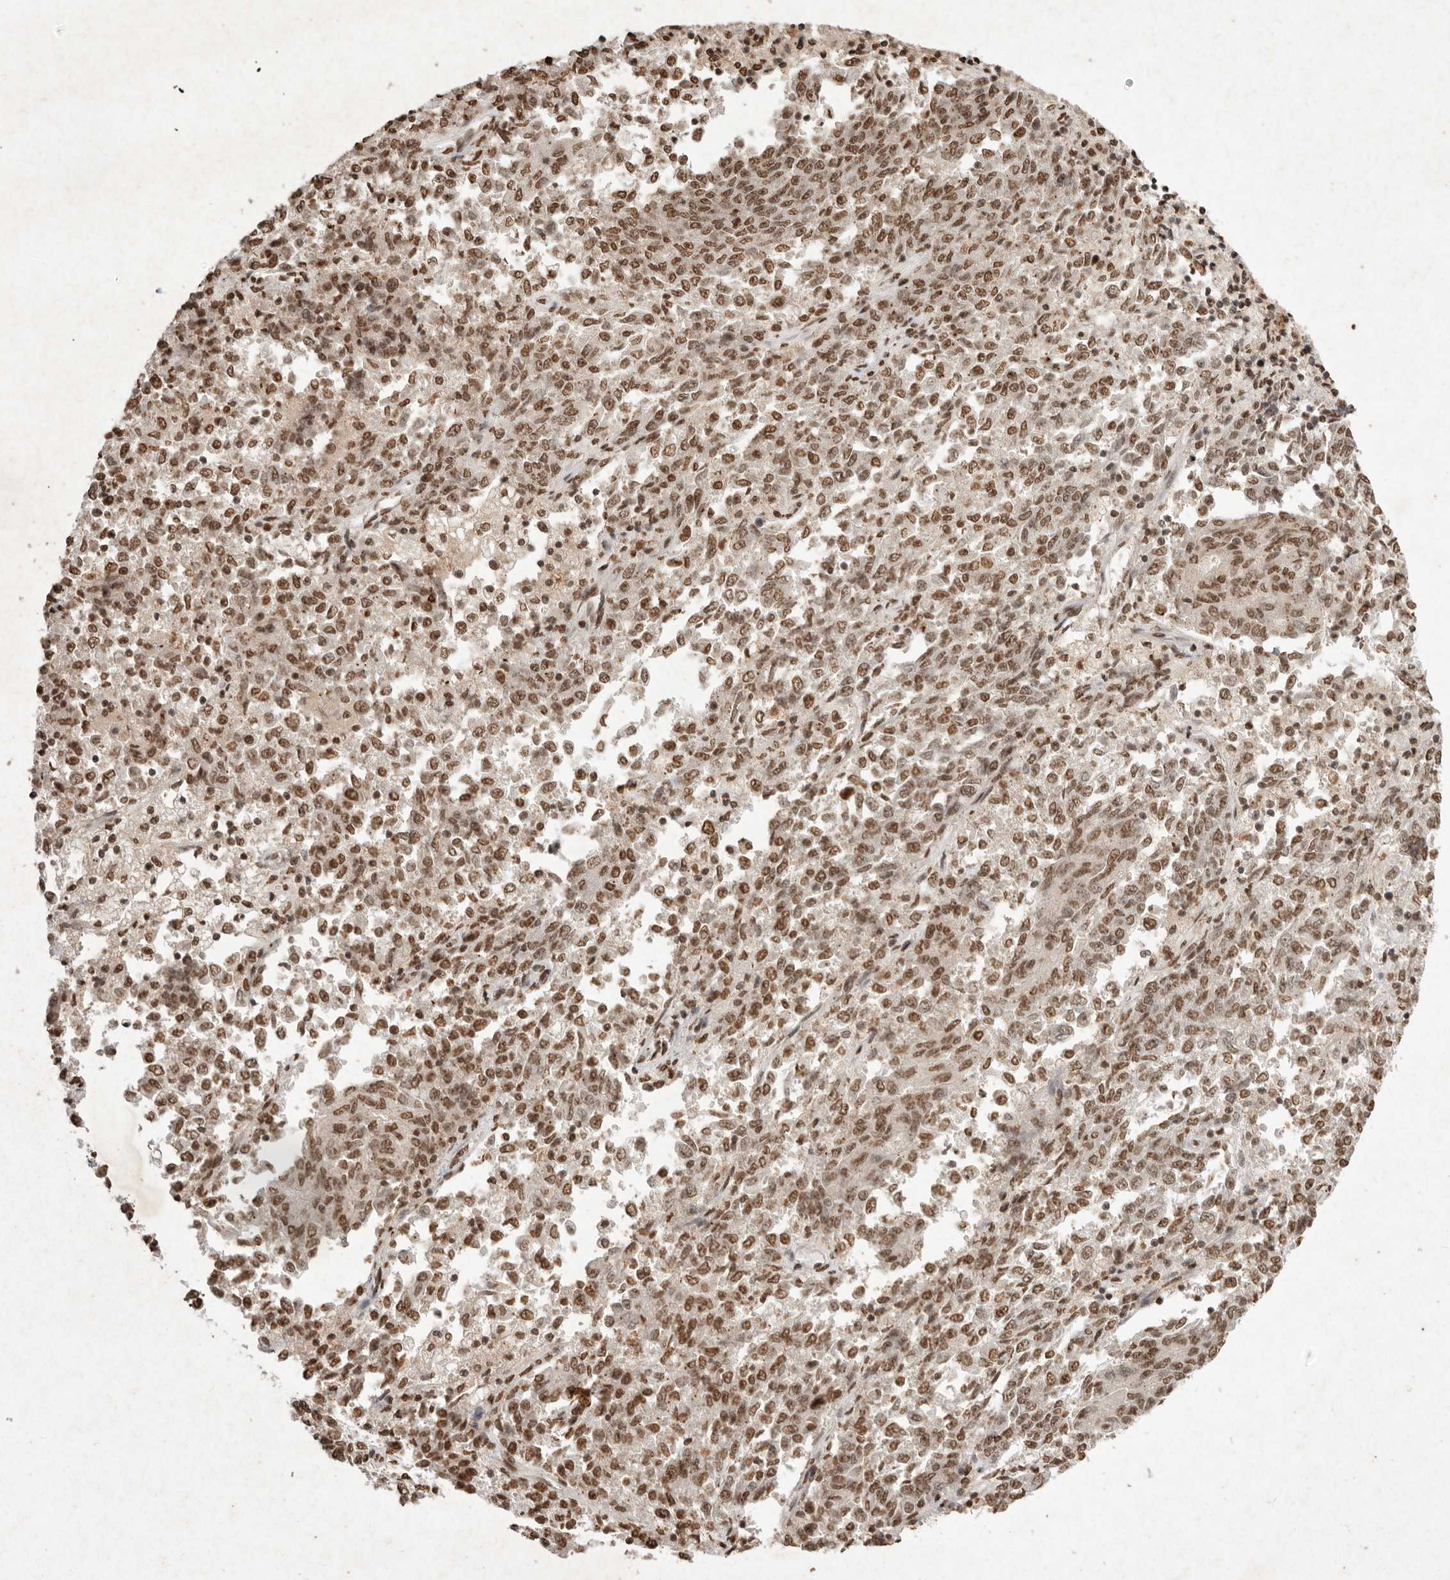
{"staining": {"intensity": "moderate", "quantity": ">75%", "location": "nuclear"}, "tissue": "endometrial cancer", "cell_type": "Tumor cells", "image_type": "cancer", "snomed": [{"axis": "morphology", "description": "Adenocarcinoma, NOS"}, {"axis": "topography", "description": "Endometrium"}], "caption": "Protein expression analysis of human endometrial cancer reveals moderate nuclear positivity in approximately >75% of tumor cells.", "gene": "NKX3-2", "patient": {"sex": "female", "age": 80}}